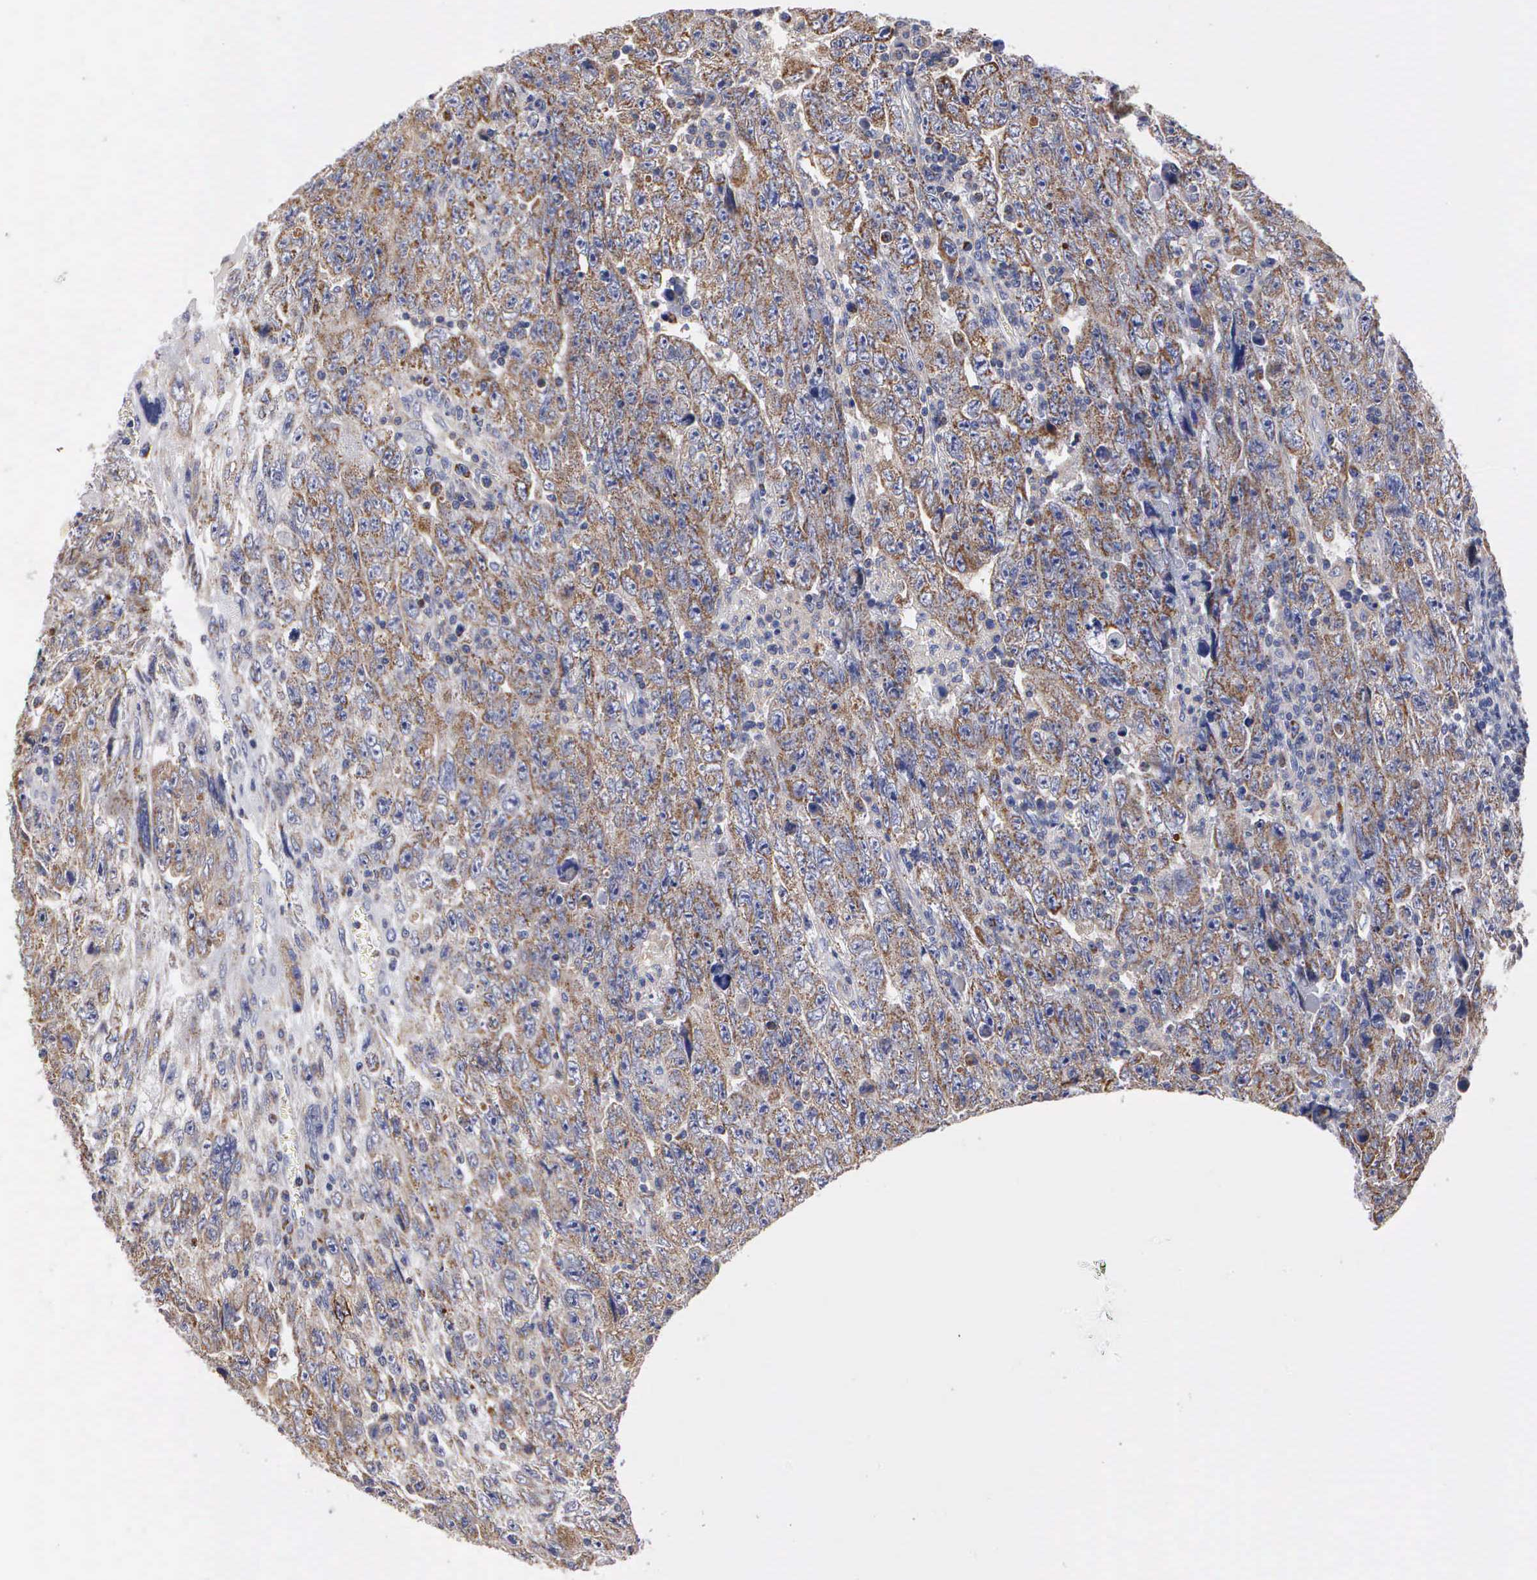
{"staining": {"intensity": "moderate", "quantity": ">75%", "location": "cytoplasmic/membranous"}, "tissue": "testis cancer", "cell_type": "Tumor cells", "image_type": "cancer", "snomed": [{"axis": "morphology", "description": "Carcinoma, Embryonal, NOS"}, {"axis": "topography", "description": "Testis"}], "caption": "Embryonal carcinoma (testis) was stained to show a protein in brown. There is medium levels of moderate cytoplasmic/membranous positivity in about >75% of tumor cells.", "gene": "PTGS2", "patient": {"sex": "male", "age": 28}}